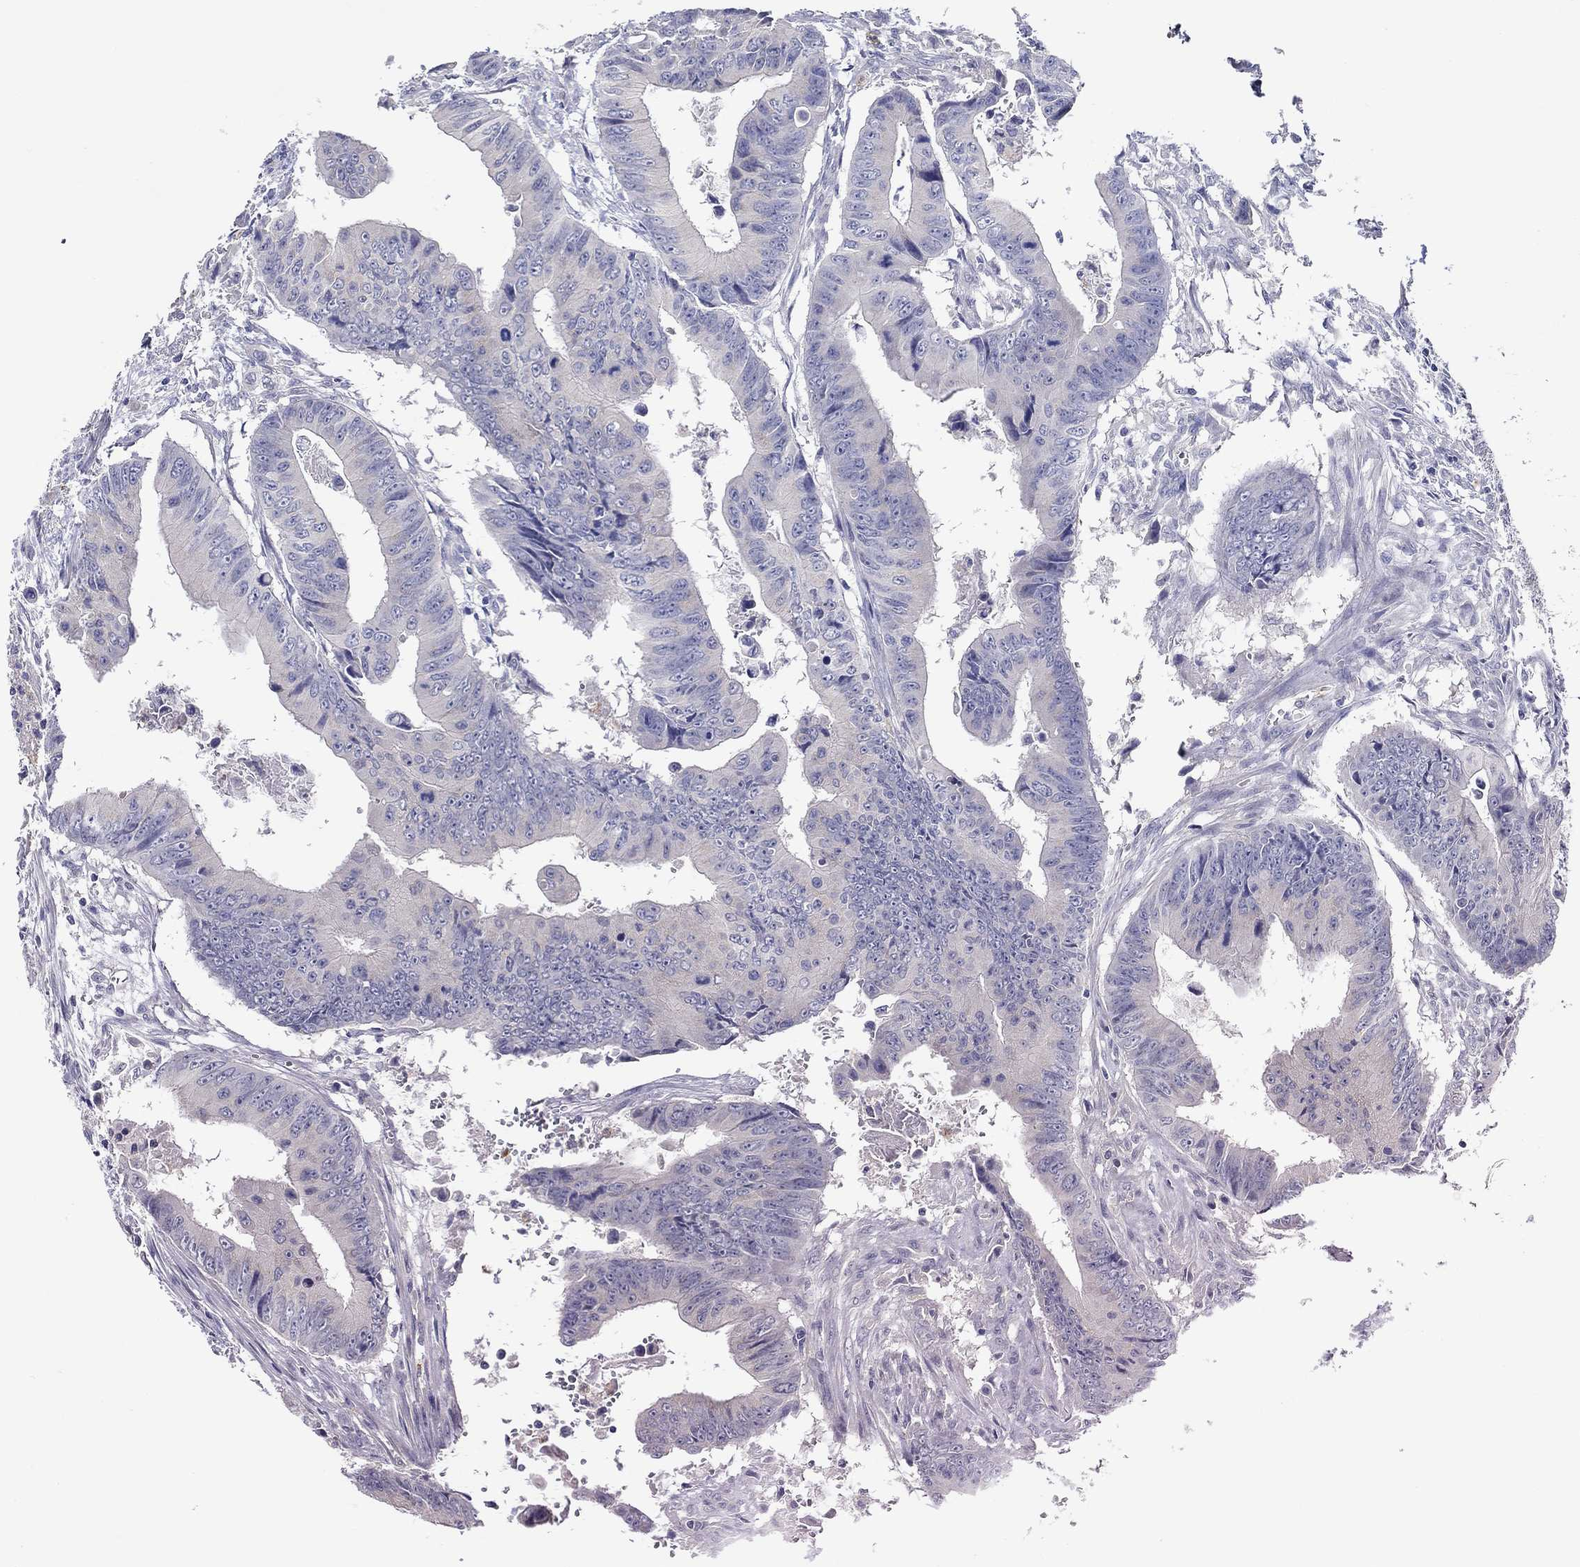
{"staining": {"intensity": "negative", "quantity": "none", "location": "none"}, "tissue": "colorectal cancer", "cell_type": "Tumor cells", "image_type": "cancer", "snomed": [{"axis": "morphology", "description": "Adenocarcinoma, NOS"}, {"axis": "topography", "description": "Colon"}], "caption": "A high-resolution micrograph shows IHC staining of colorectal adenocarcinoma, which exhibits no significant expression in tumor cells.", "gene": "CHIT1", "patient": {"sex": "female", "age": 87}}